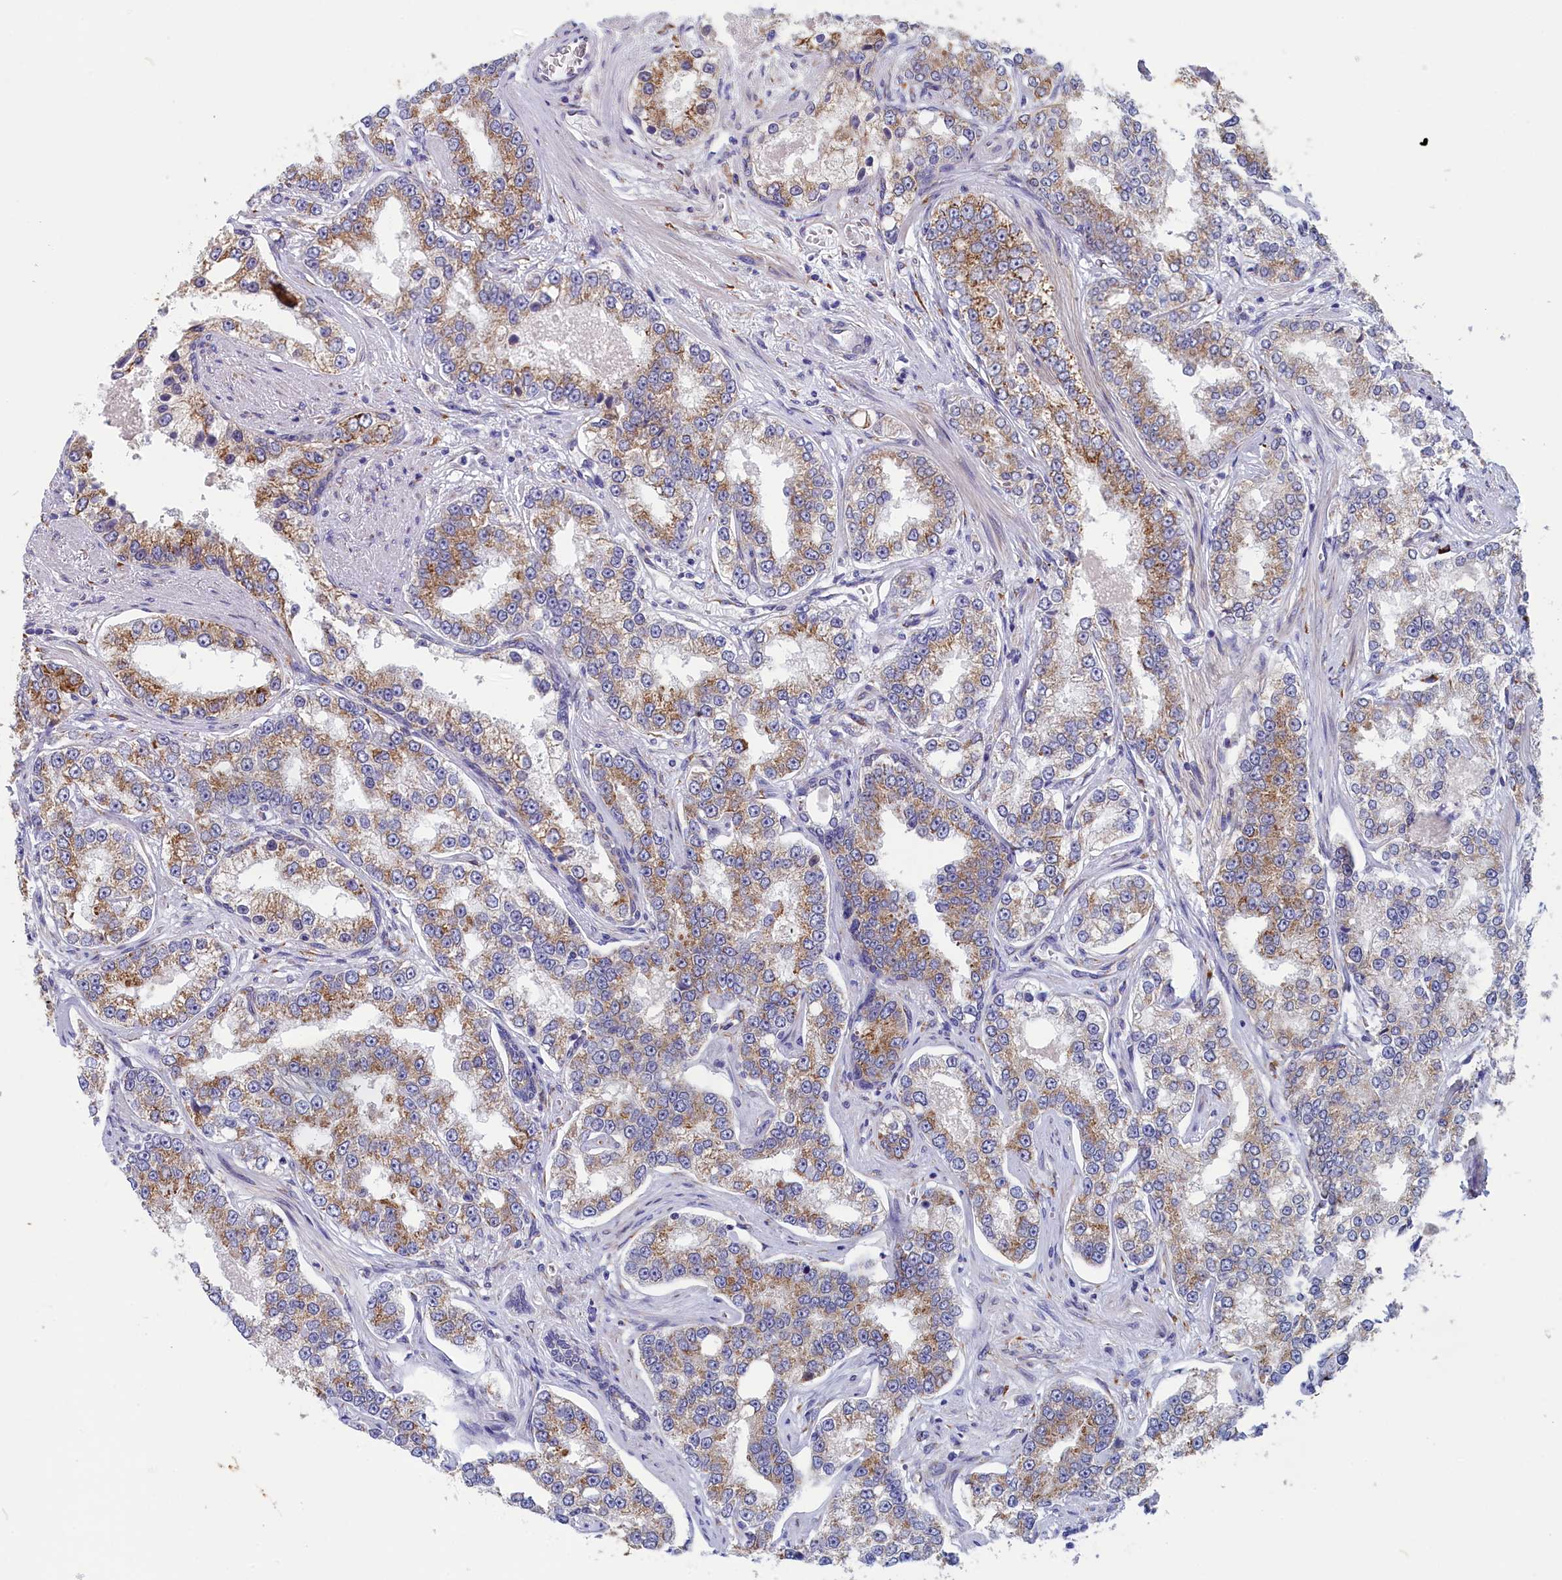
{"staining": {"intensity": "moderate", "quantity": "25%-75%", "location": "cytoplasmic/membranous"}, "tissue": "prostate cancer", "cell_type": "Tumor cells", "image_type": "cancer", "snomed": [{"axis": "morphology", "description": "Normal tissue, NOS"}, {"axis": "morphology", "description": "Adenocarcinoma, High grade"}, {"axis": "topography", "description": "Prostate"}], "caption": "Protein expression analysis of human prostate cancer reveals moderate cytoplasmic/membranous positivity in about 25%-75% of tumor cells. The staining is performed using DAB brown chromogen to label protein expression. The nuclei are counter-stained blue using hematoxylin.", "gene": "CCDC68", "patient": {"sex": "male", "age": 83}}